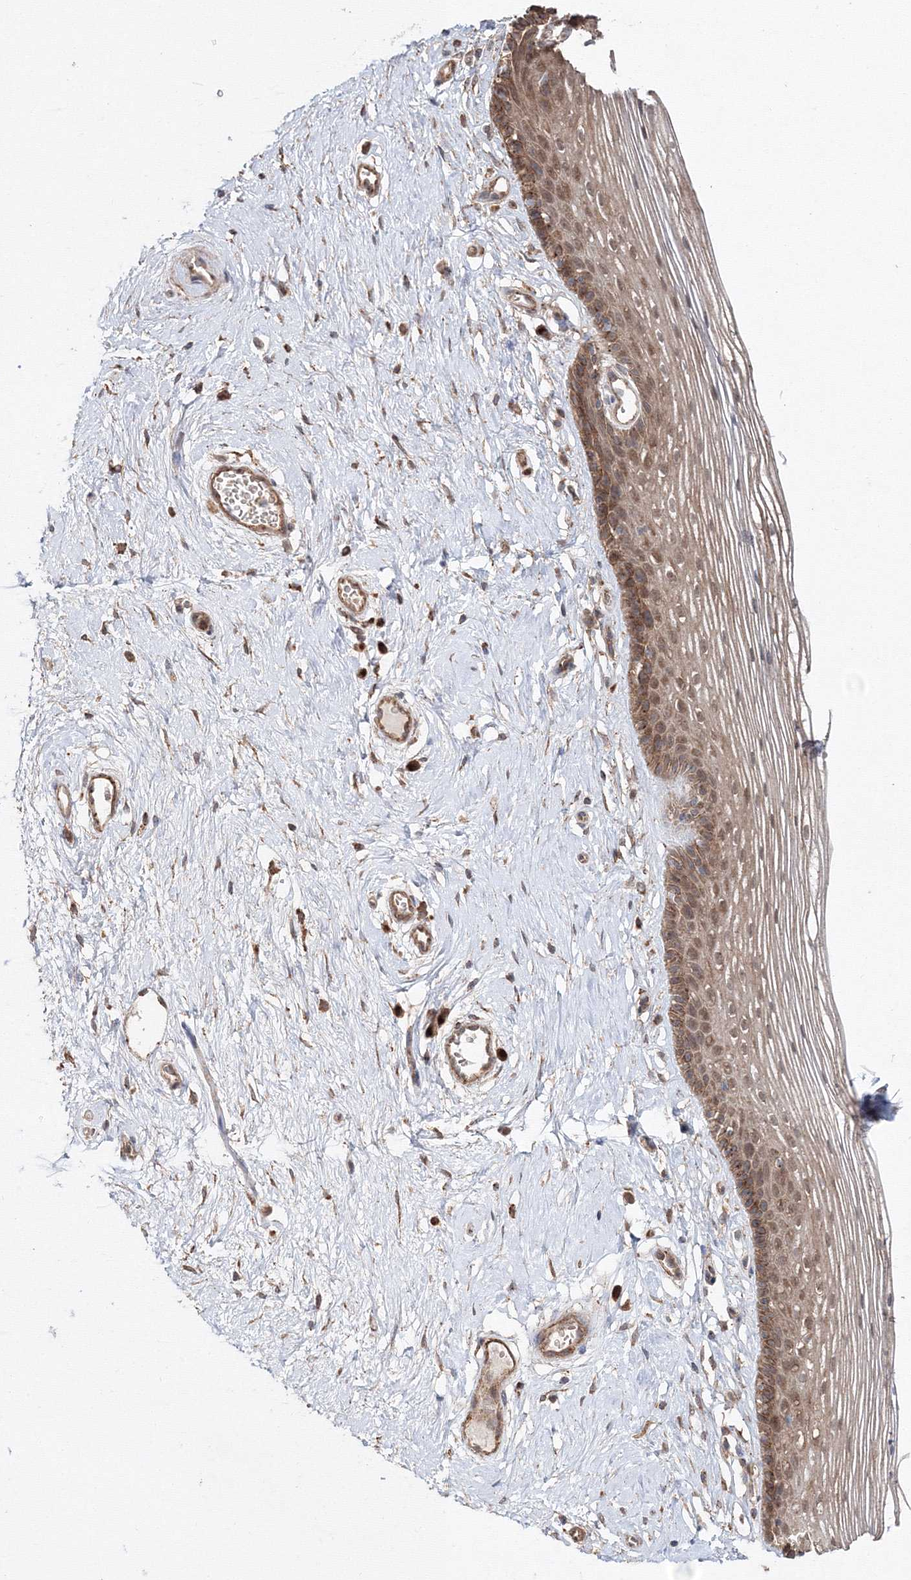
{"staining": {"intensity": "moderate", "quantity": ">75%", "location": "cytoplasmic/membranous"}, "tissue": "vagina", "cell_type": "Squamous epithelial cells", "image_type": "normal", "snomed": [{"axis": "morphology", "description": "Normal tissue, NOS"}, {"axis": "topography", "description": "Vagina"}], "caption": "Normal vagina displays moderate cytoplasmic/membranous expression in approximately >75% of squamous epithelial cells, visualized by immunohistochemistry. Using DAB (3,3'-diaminobenzidine) (brown) and hematoxylin (blue) stains, captured at high magnification using brightfield microscopy.", "gene": "DDO", "patient": {"sex": "female", "age": 46}}